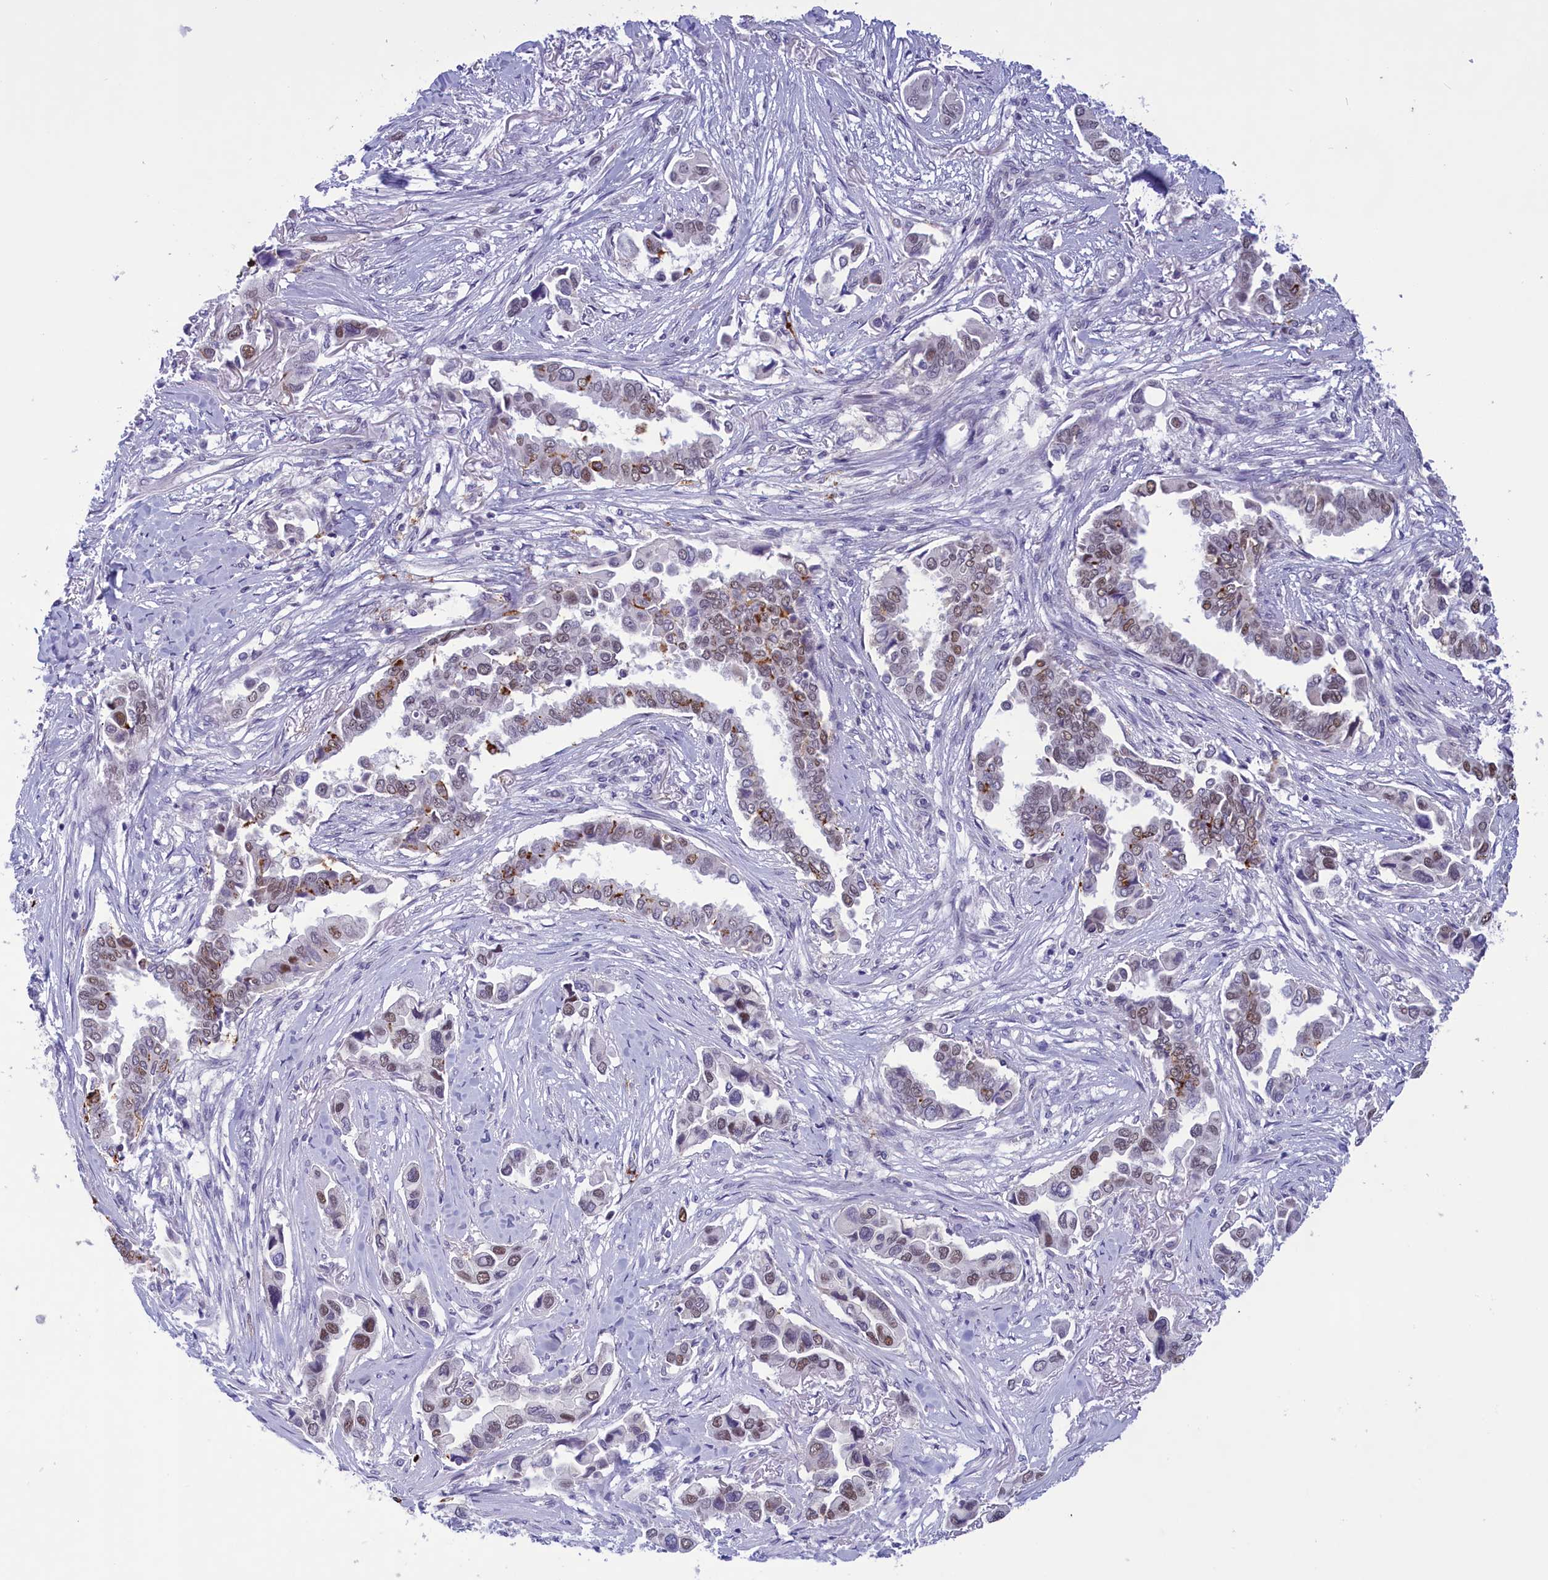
{"staining": {"intensity": "moderate", "quantity": "<25%", "location": "cytoplasmic/membranous,nuclear"}, "tissue": "lung cancer", "cell_type": "Tumor cells", "image_type": "cancer", "snomed": [{"axis": "morphology", "description": "Adenocarcinoma, NOS"}, {"axis": "topography", "description": "Lung"}], "caption": "Lung cancer (adenocarcinoma) was stained to show a protein in brown. There is low levels of moderate cytoplasmic/membranous and nuclear staining in about <25% of tumor cells.", "gene": "ELOA2", "patient": {"sex": "female", "age": 76}}